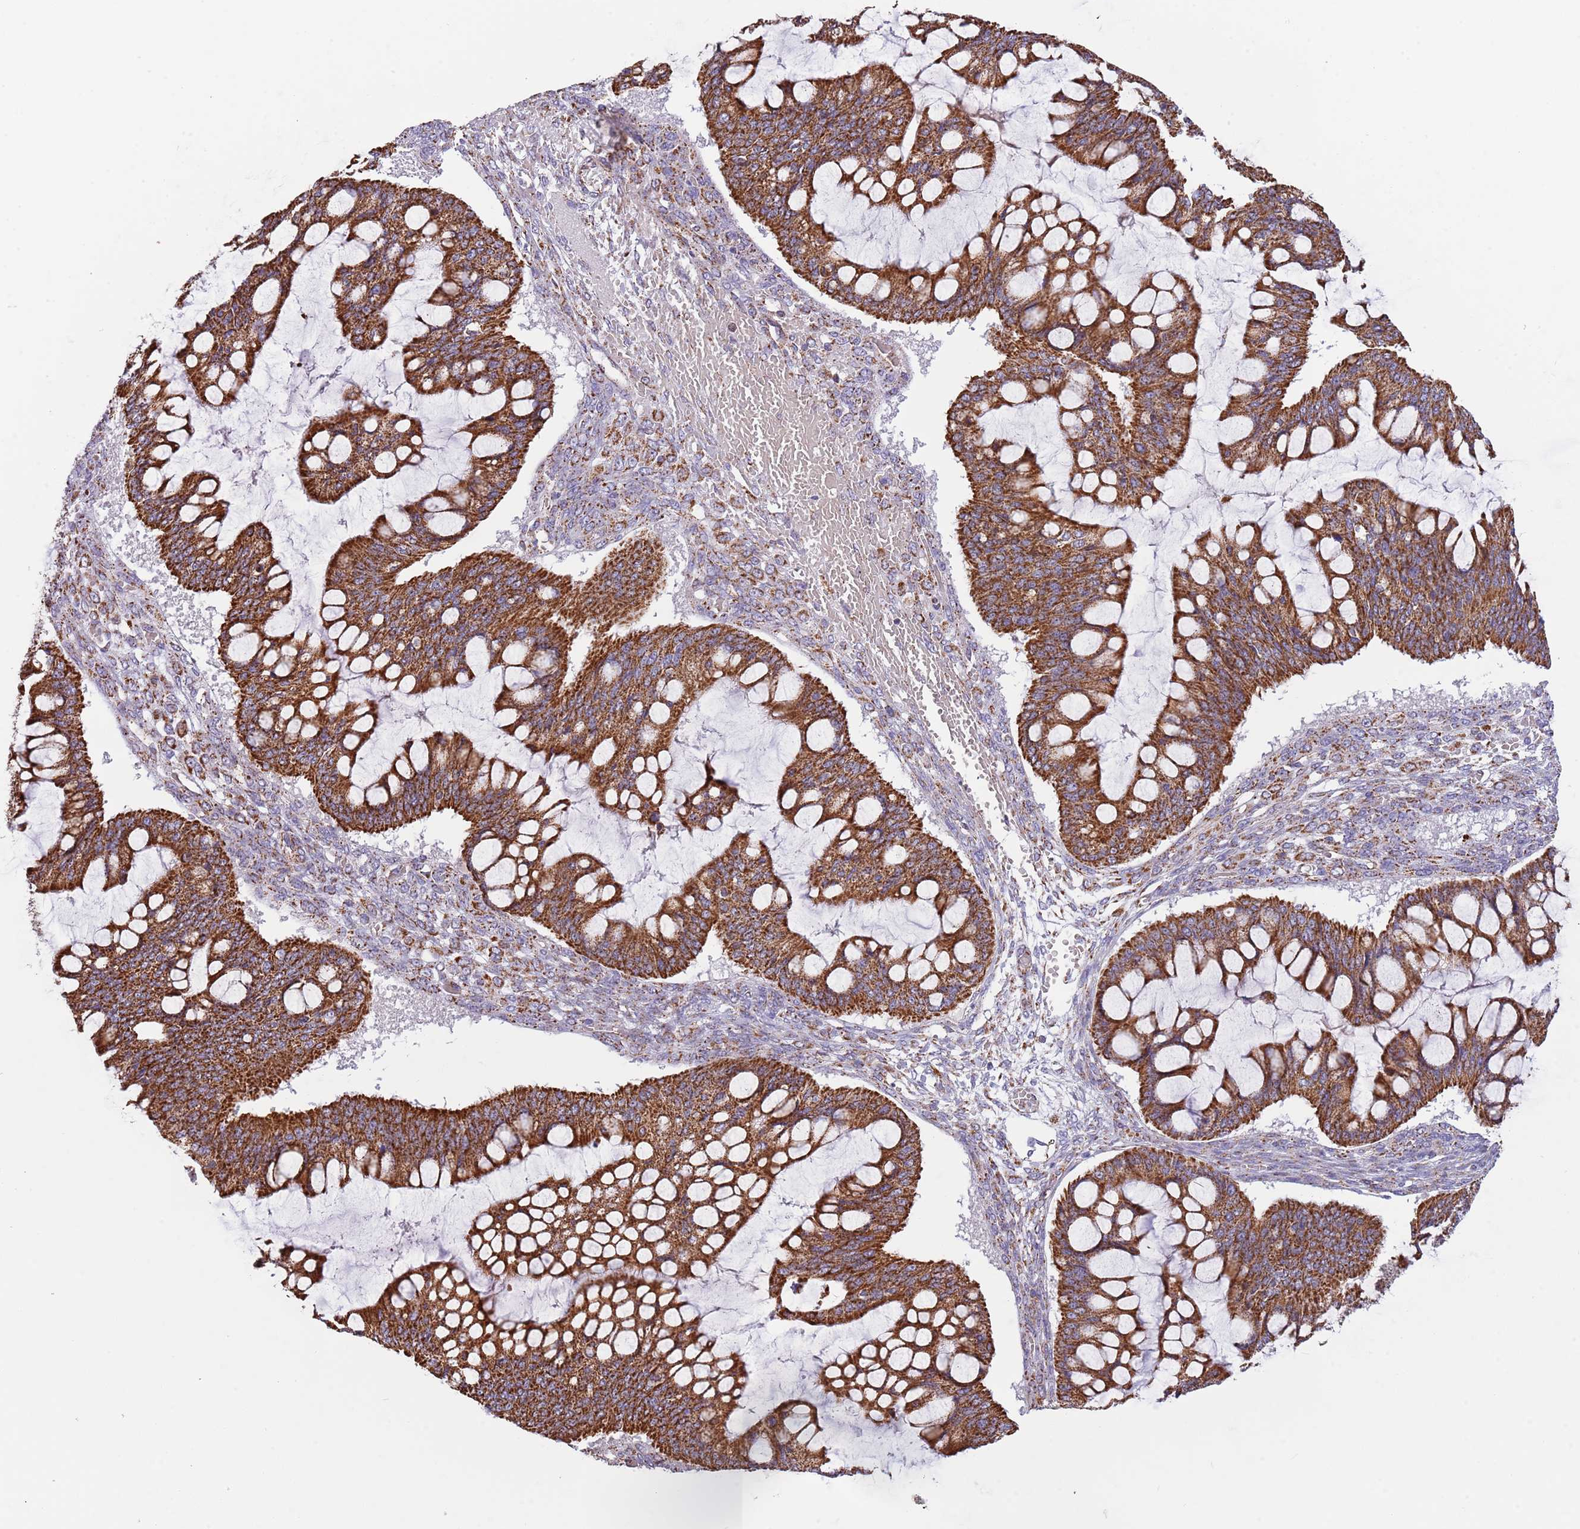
{"staining": {"intensity": "strong", "quantity": ">75%", "location": "cytoplasmic/membranous"}, "tissue": "ovarian cancer", "cell_type": "Tumor cells", "image_type": "cancer", "snomed": [{"axis": "morphology", "description": "Cystadenocarcinoma, mucinous, NOS"}, {"axis": "topography", "description": "Ovary"}], "caption": "Protein expression by immunohistochemistry shows strong cytoplasmic/membranous staining in approximately >75% of tumor cells in mucinous cystadenocarcinoma (ovarian). The protein of interest is shown in brown color, while the nuclei are stained blue.", "gene": "LHX6", "patient": {"sex": "female", "age": 73}}